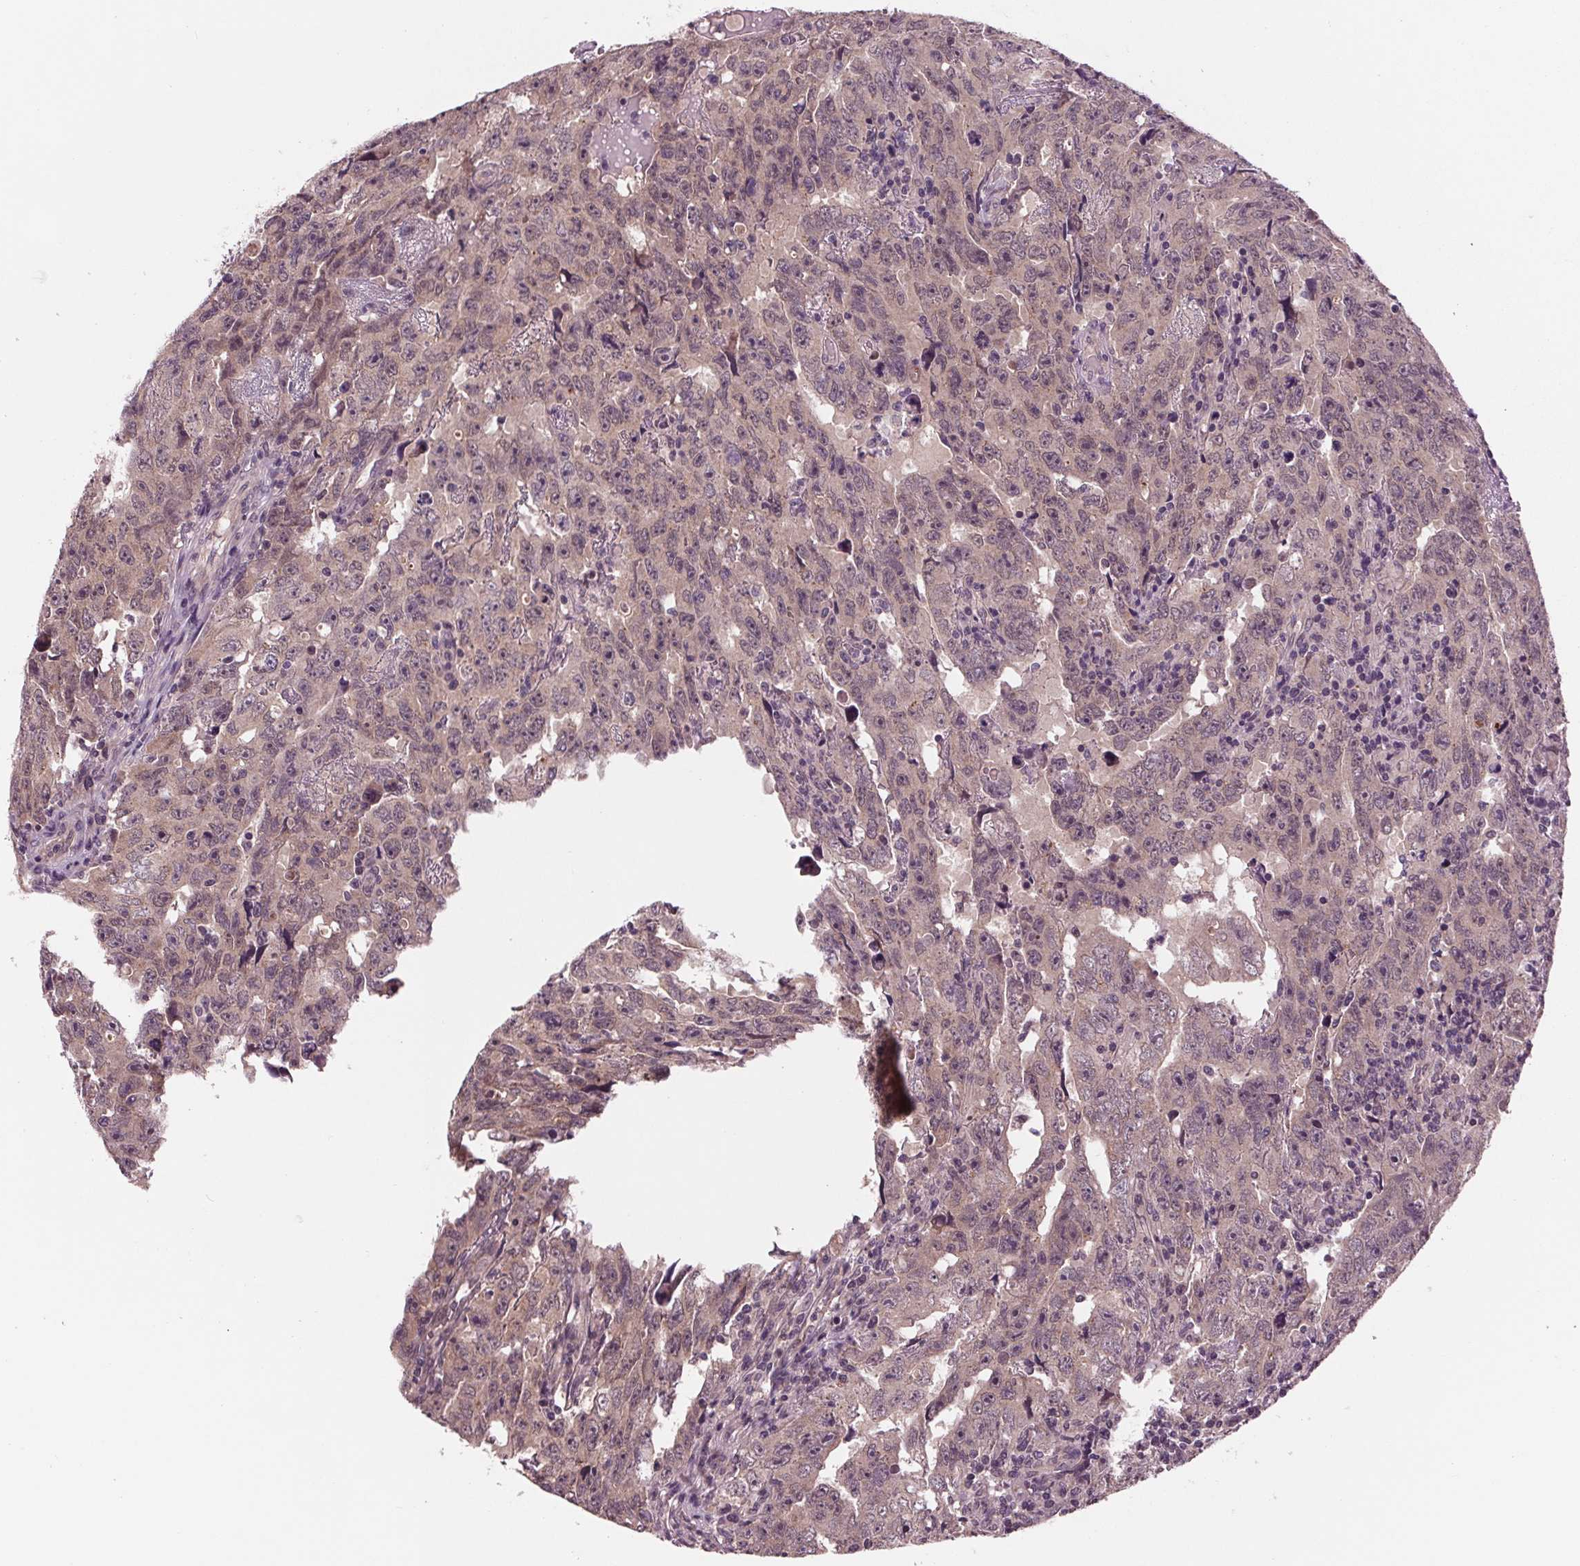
{"staining": {"intensity": "weak", "quantity": "25%-75%", "location": "cytoplasmic/membranous"}, "tissue": "testis cancer", "cell_type": "Tumor cells", "image_type": "cancer", "snomed": [{"axis": "morphology", "description": "Carcinoma, Embryonal, NOS"}, {"axis": "topography", "description": "Testis"}], "caption": "Testis cancer (embryonal carcinoma) was stained to show a protein in brown. There is low levels of weak cytoplasmic/membranous staining in approximately 25%-75% of tumor cells. (Stains: DAB in brown, nuclei in blue, Microscopy: brightfield microscopy at high magnification).", "gene": "MAPK8", "patient": {"sex": "male", "age": 24}}